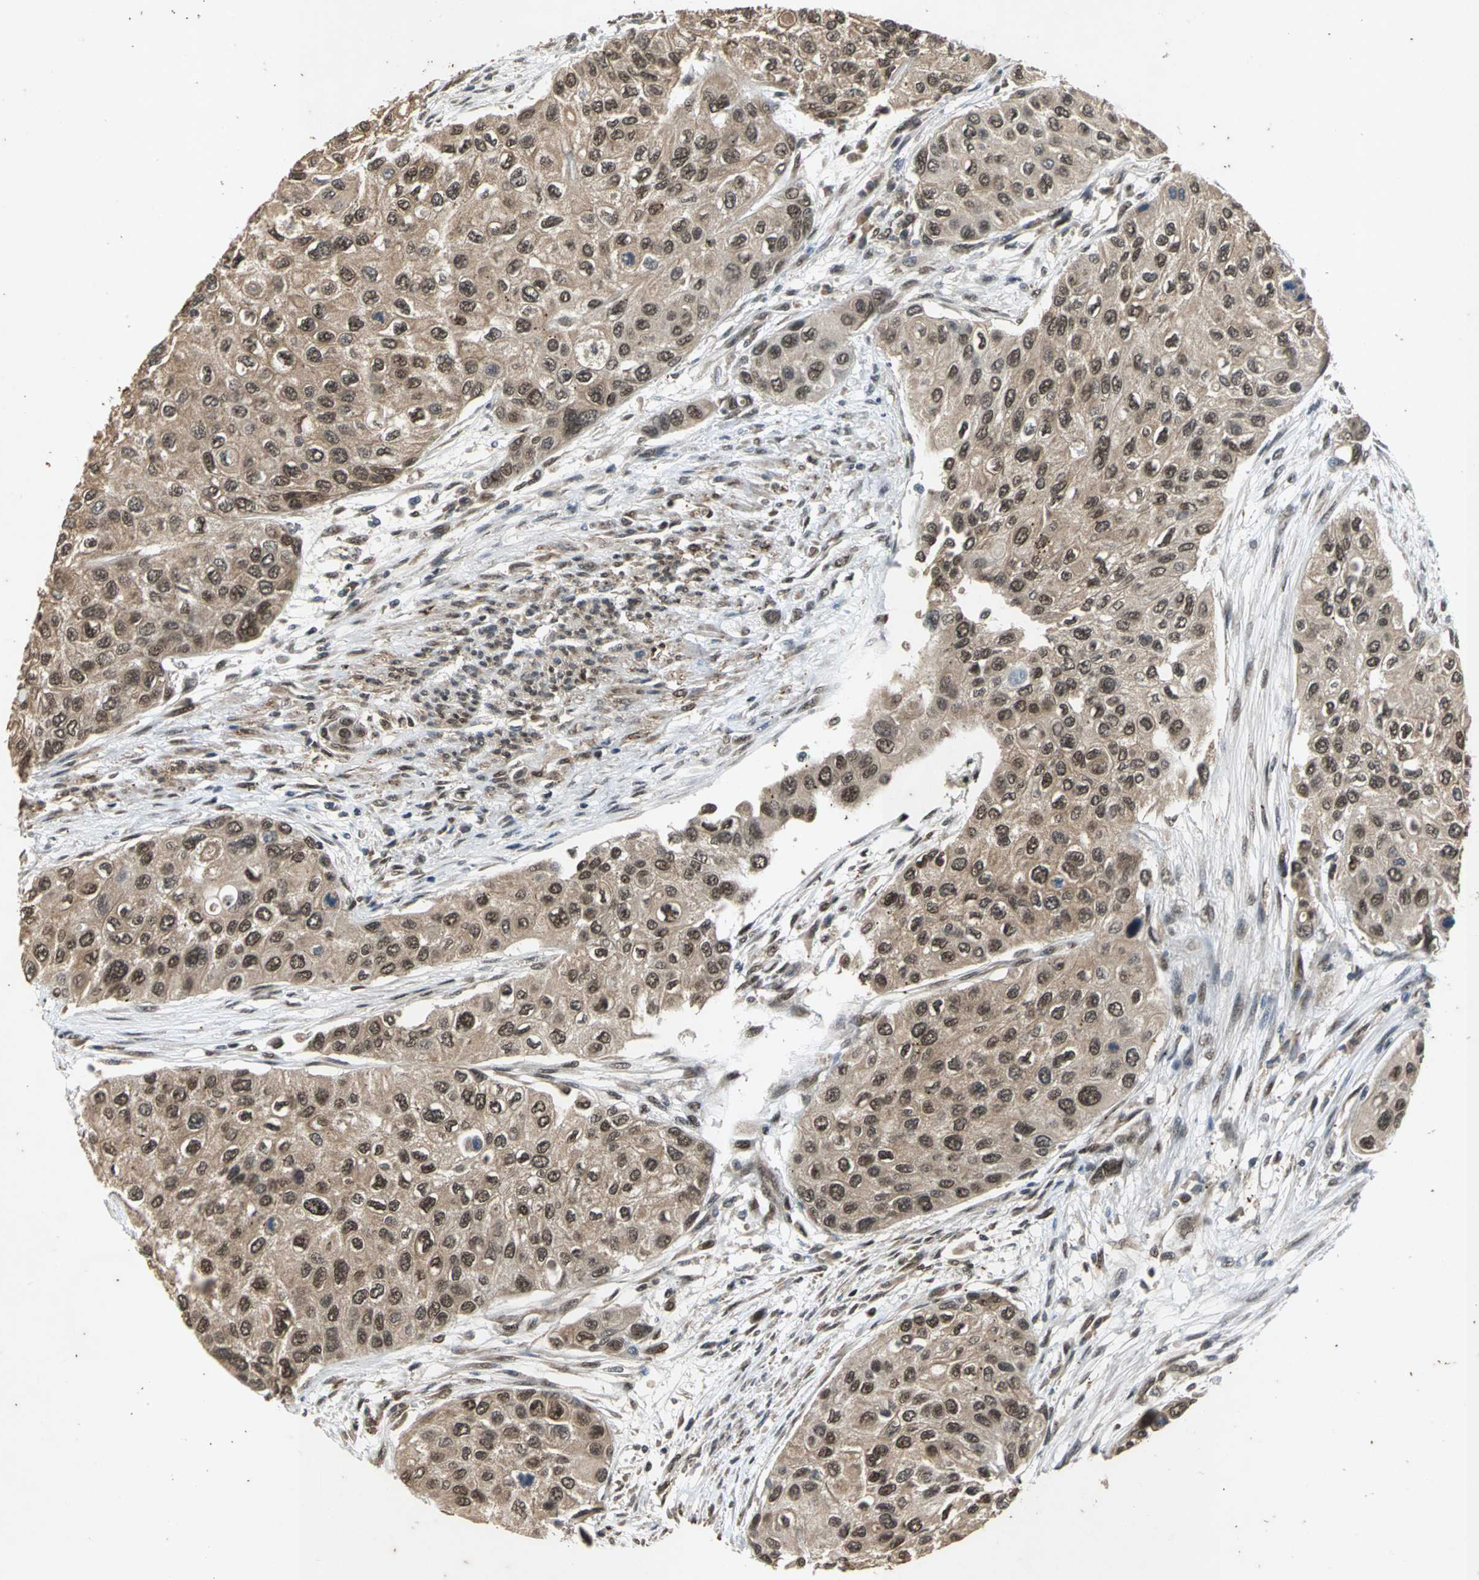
{"staining": {"intensity": "weak", "quantity": ">75%", "location": "cytoplasmic/membranous"}, "tissue": "urothelial cancer", "cell_type": "Tumor cells", "image_type": "cancer", "snomed": [{"axis": "morphology", "description": "Urothelial carcinoma, High grade"}, {"axis": "topography", "description": "Urinary bladder"}], "caption": "Human high-grade urothelial carcinoma stained for a protein (brown) shows weak cytoplasmic/membranous positive positivity in approximately >75% of tumor cells.", "gene": "NOTCH3", "patient": {"sex": "female", "age": 56}}